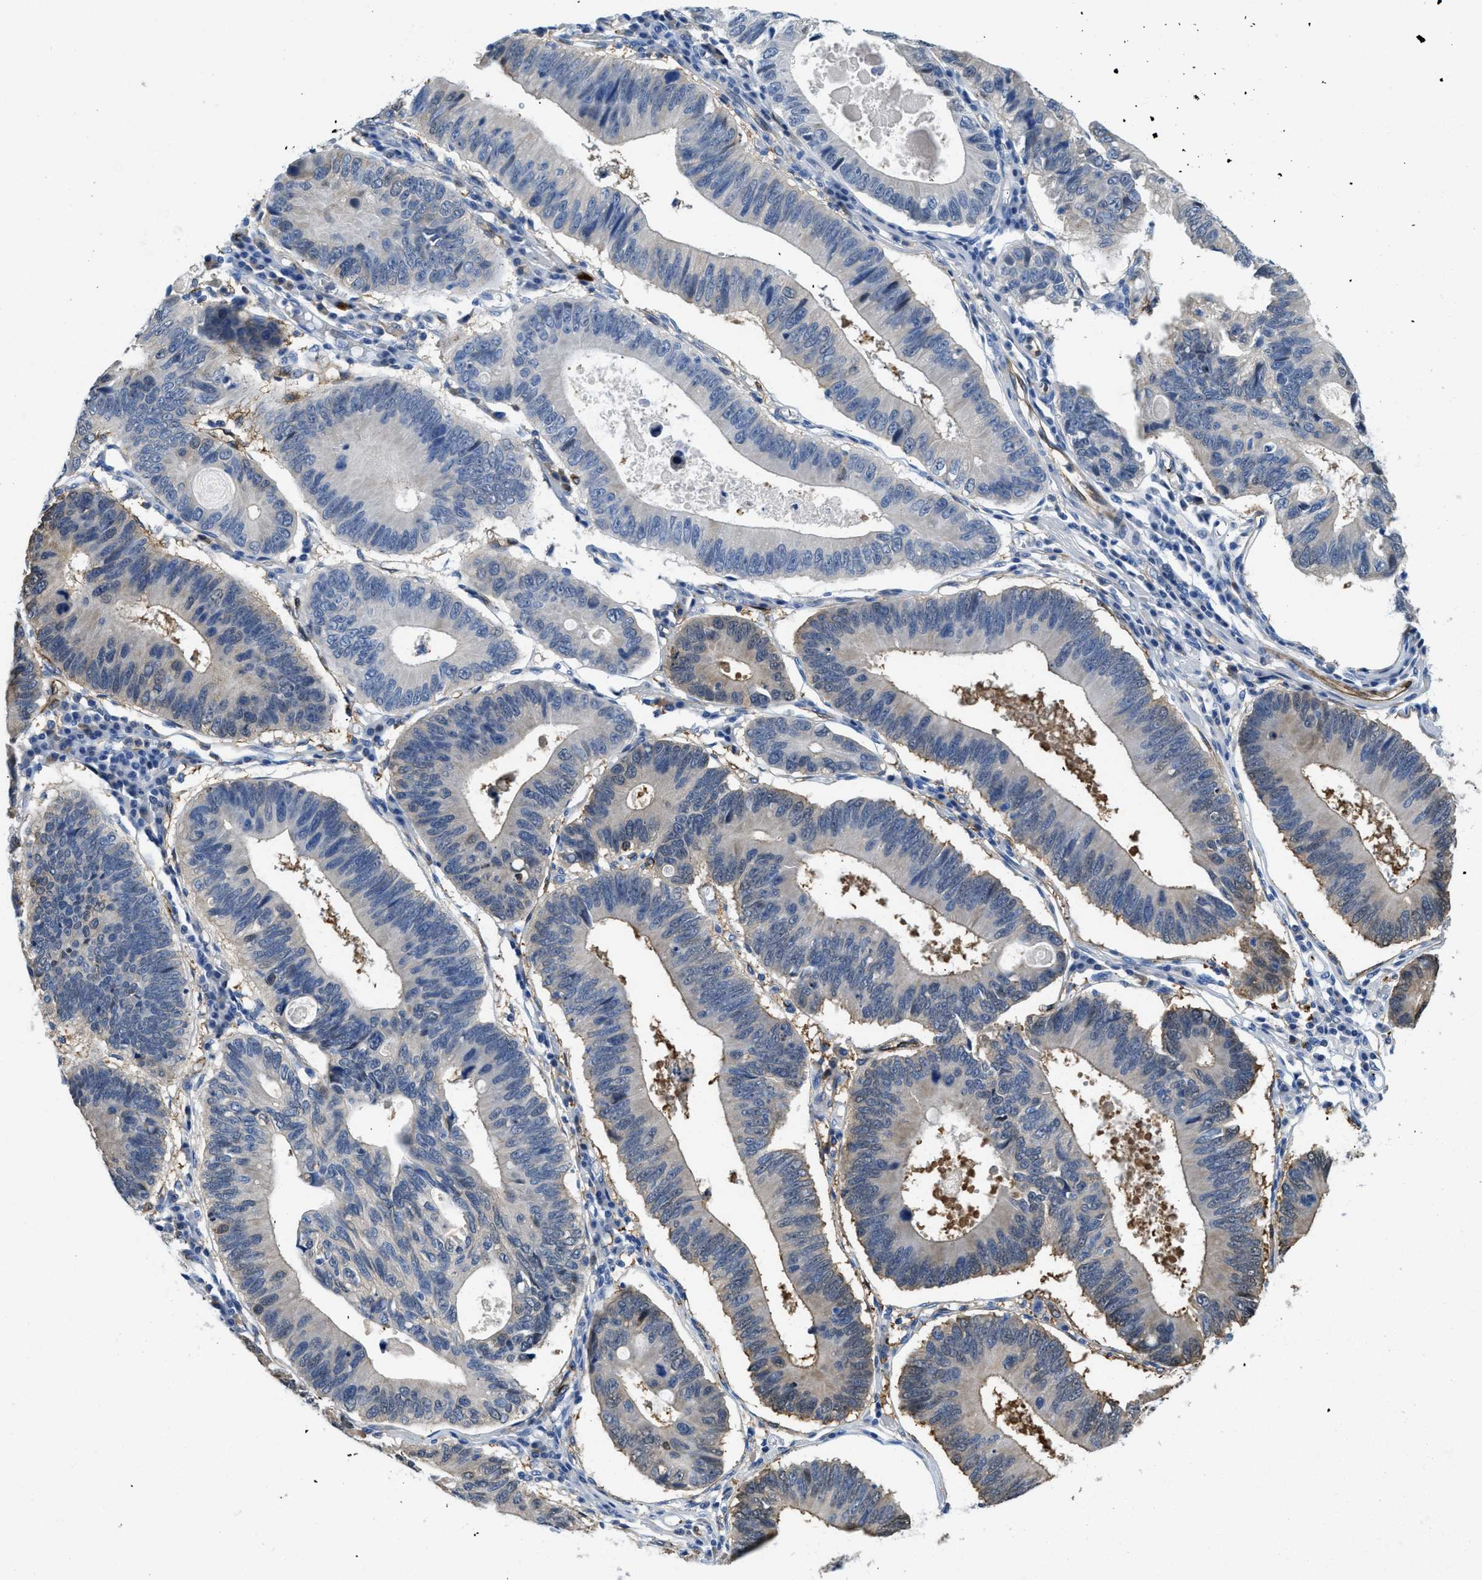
{"staining": {"intensity": "negative", "quantity": "none", "location": "none"}, "tissue": "stomach cancer", "cell_type": "Tumor cells", "image_type": "cancer", "snomed": [{"axis": "morphology", "description": "Adenocarcinoma, NOS"}, {"axis": "topography", "description": "Stomach"}], "caption": "IHC of stomach cancer (adenocarcinoma) reveals no expression in tumor cells.", "gene": "SPEG", "patient": {"sex": "male", "age": 59}}